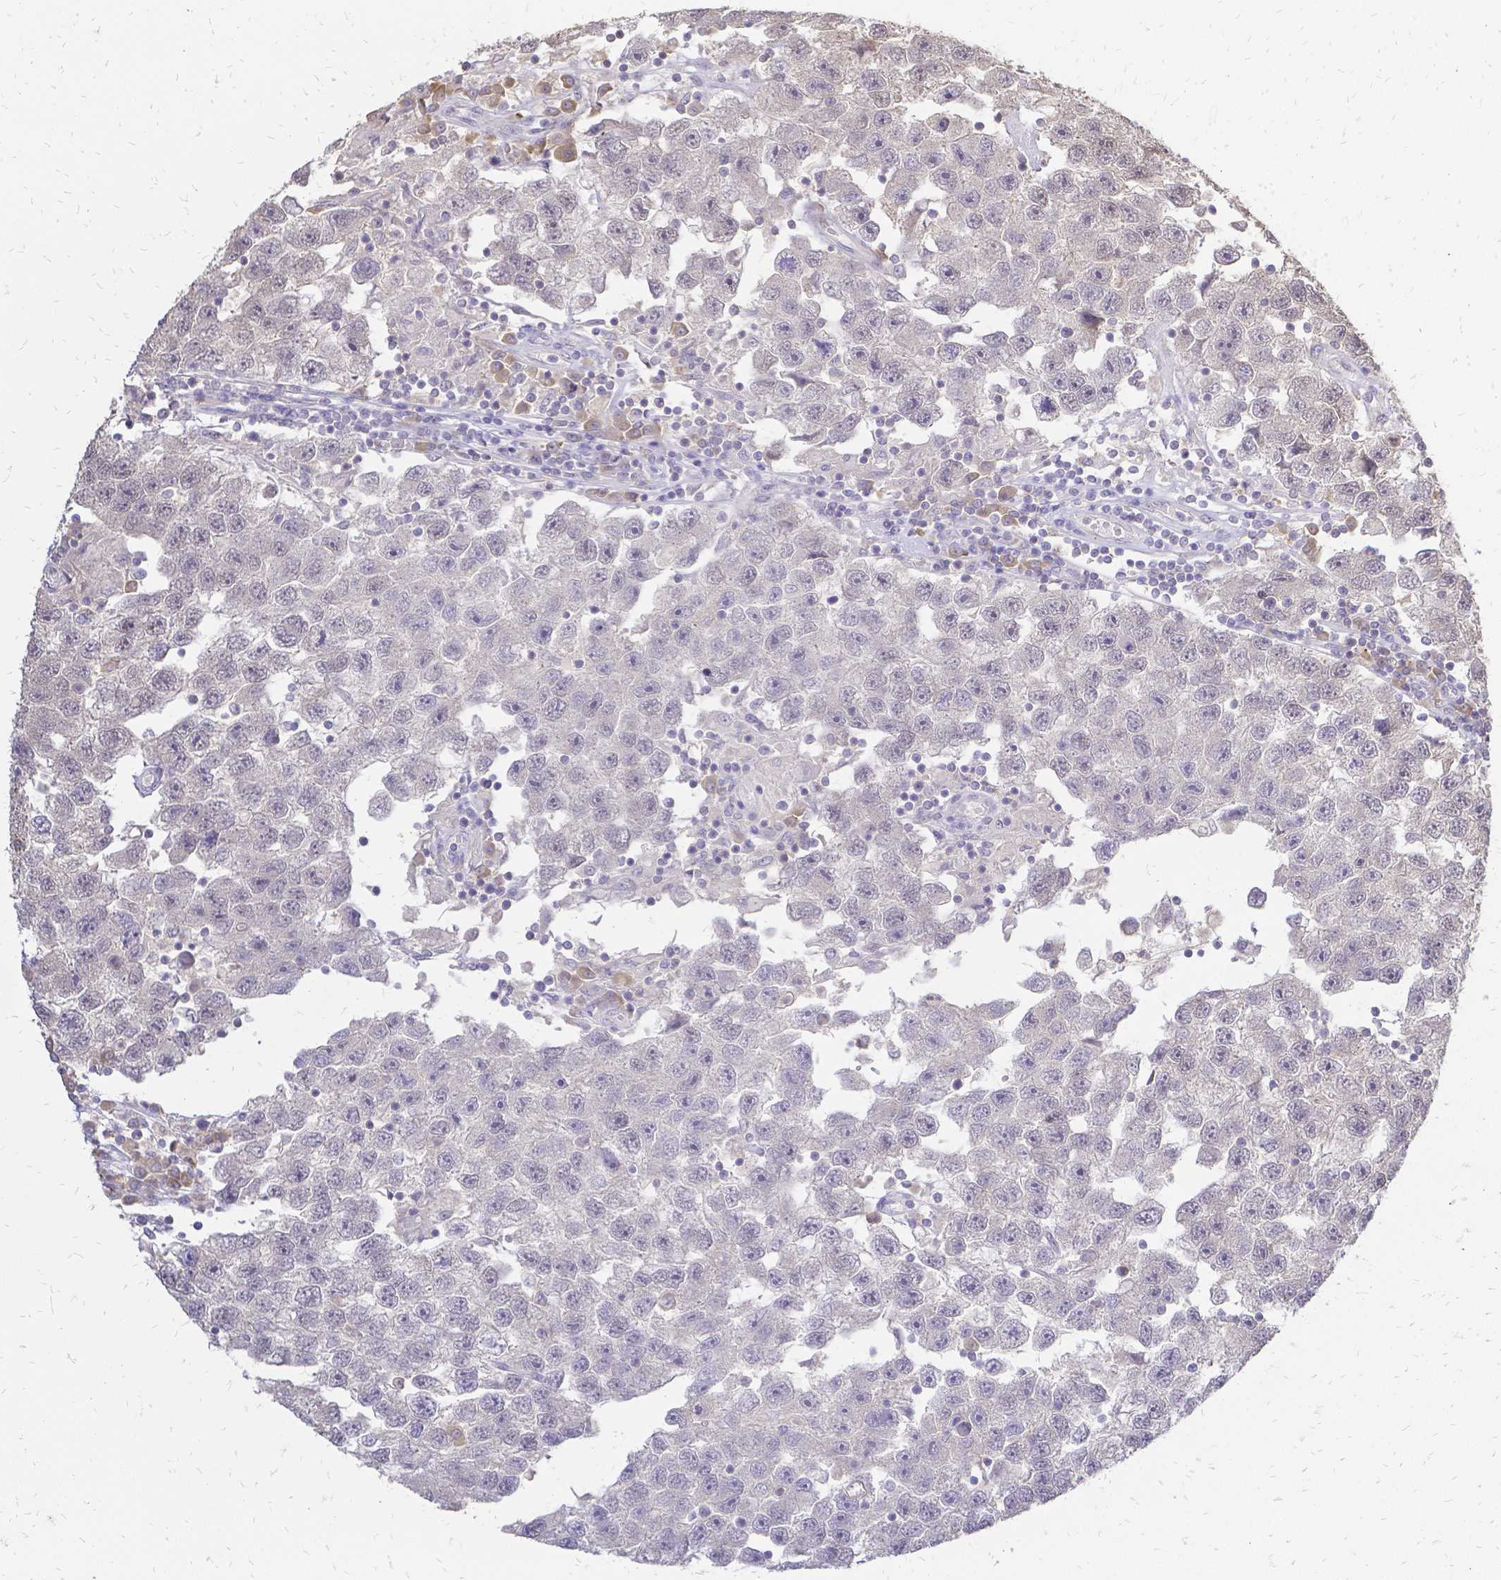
{"staining": {"intensity": "negative", "quantity": "none", "location": "none"}, "tissue": "testis cancer", "cell_type": "Tumor cells", "image_type": "cancer", "snomed": [{"axis": "morphology", "description": "Seminoma, NOS"}, {"axis": "topography", "description": "Testis"}], "caption": "Immunohistochemistry (IHC) of seminoma (testis) displays no expression in tumor cells.", "gene": "CIB1", "patient": {"sex": "male", "age": 26}}